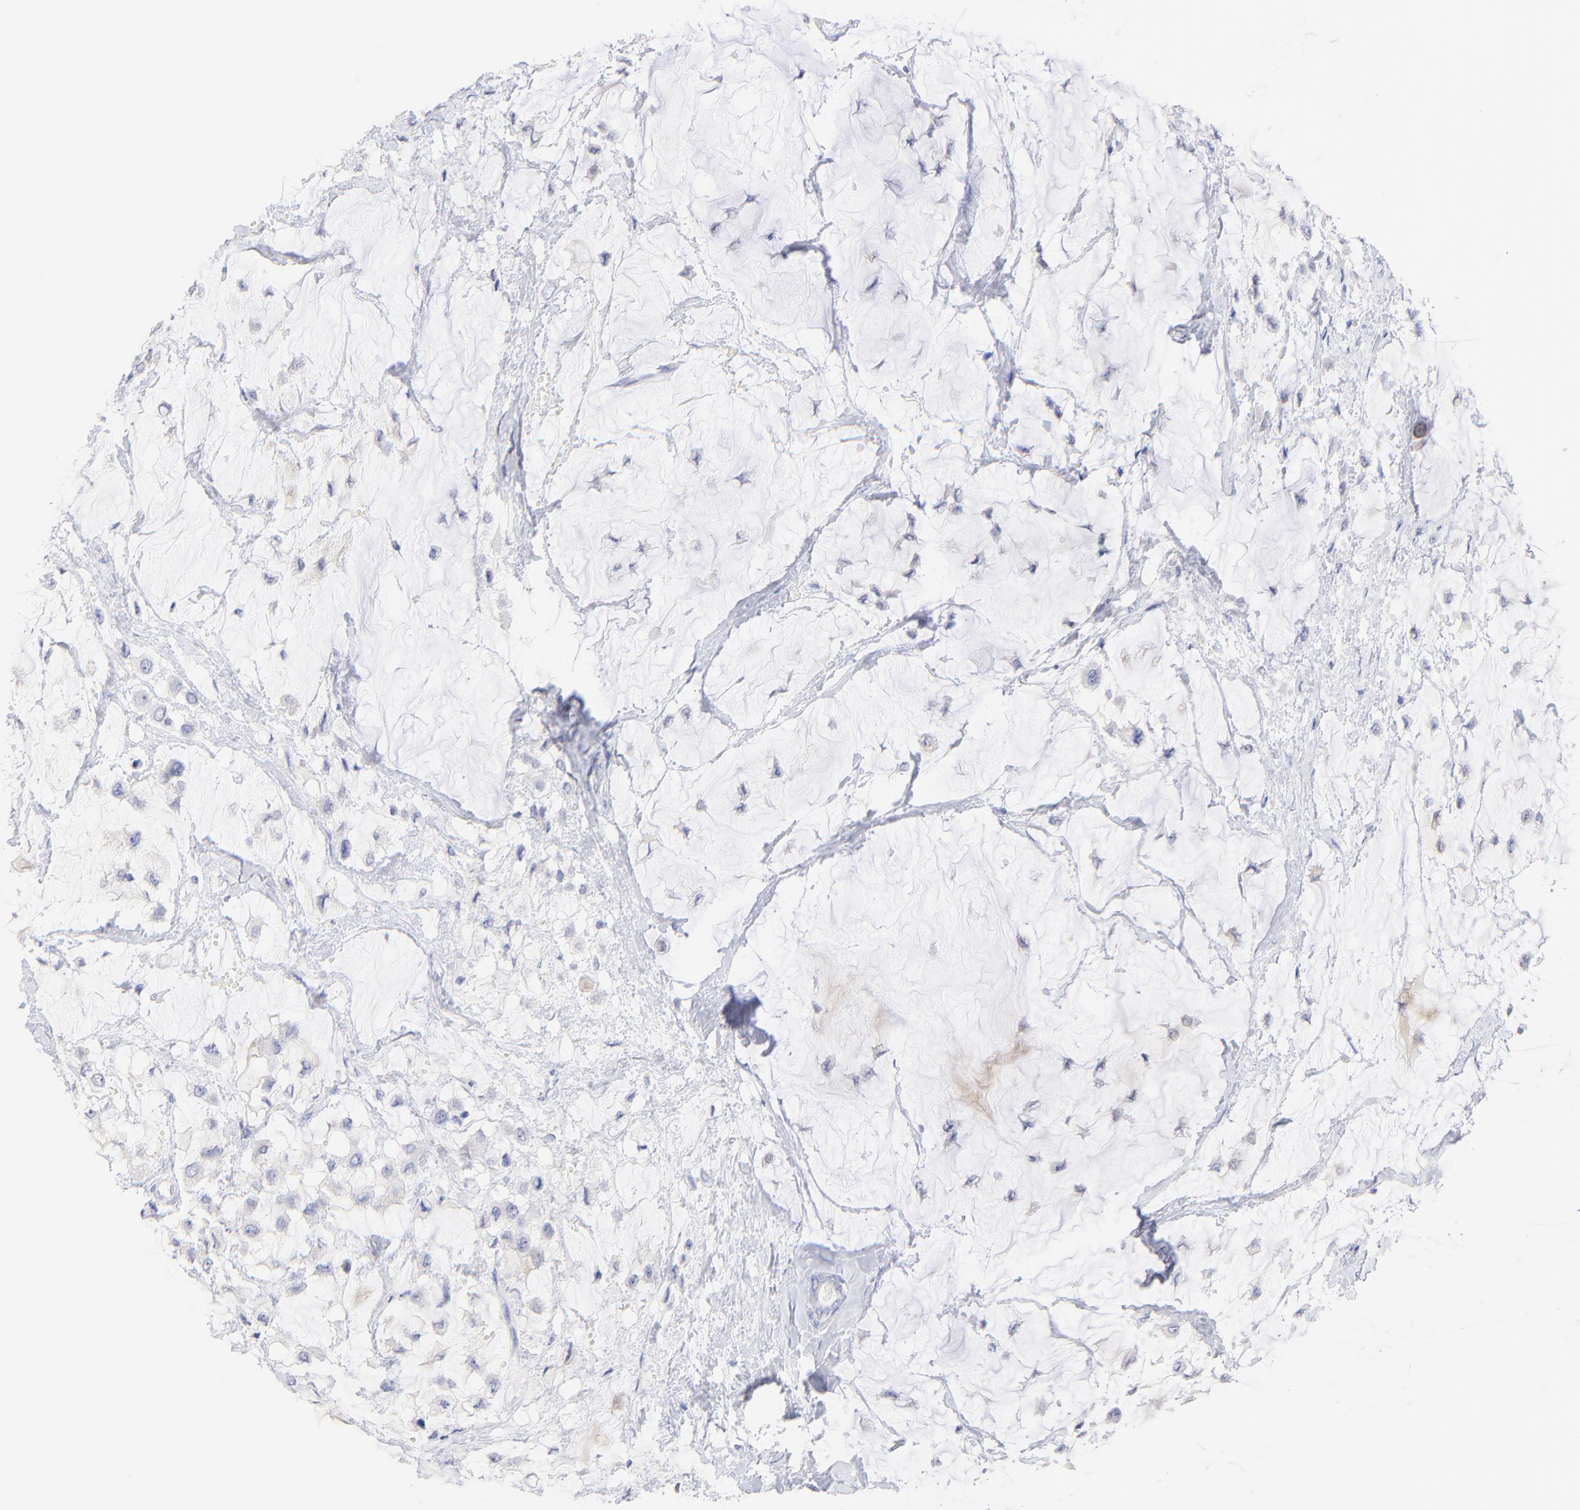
{"staining": {"intensity": "negative", "quantity": "none", "location": "none"}, "tissue": "breast cancer", "cell_type": "Tumor cells", "image_type": "cancer", "snomed": [{"axis": "morphology", "description": "Lobular carcinoma"}, {"axis": "topography", "description": "Breast"}], "caption": "Human breast cancer stained for a protein using immunohistochemistry (IHC) exhibits no staining in tumor cells.", "gene": "CFAP57", "patient": {"sex": "female", "age": 85}}